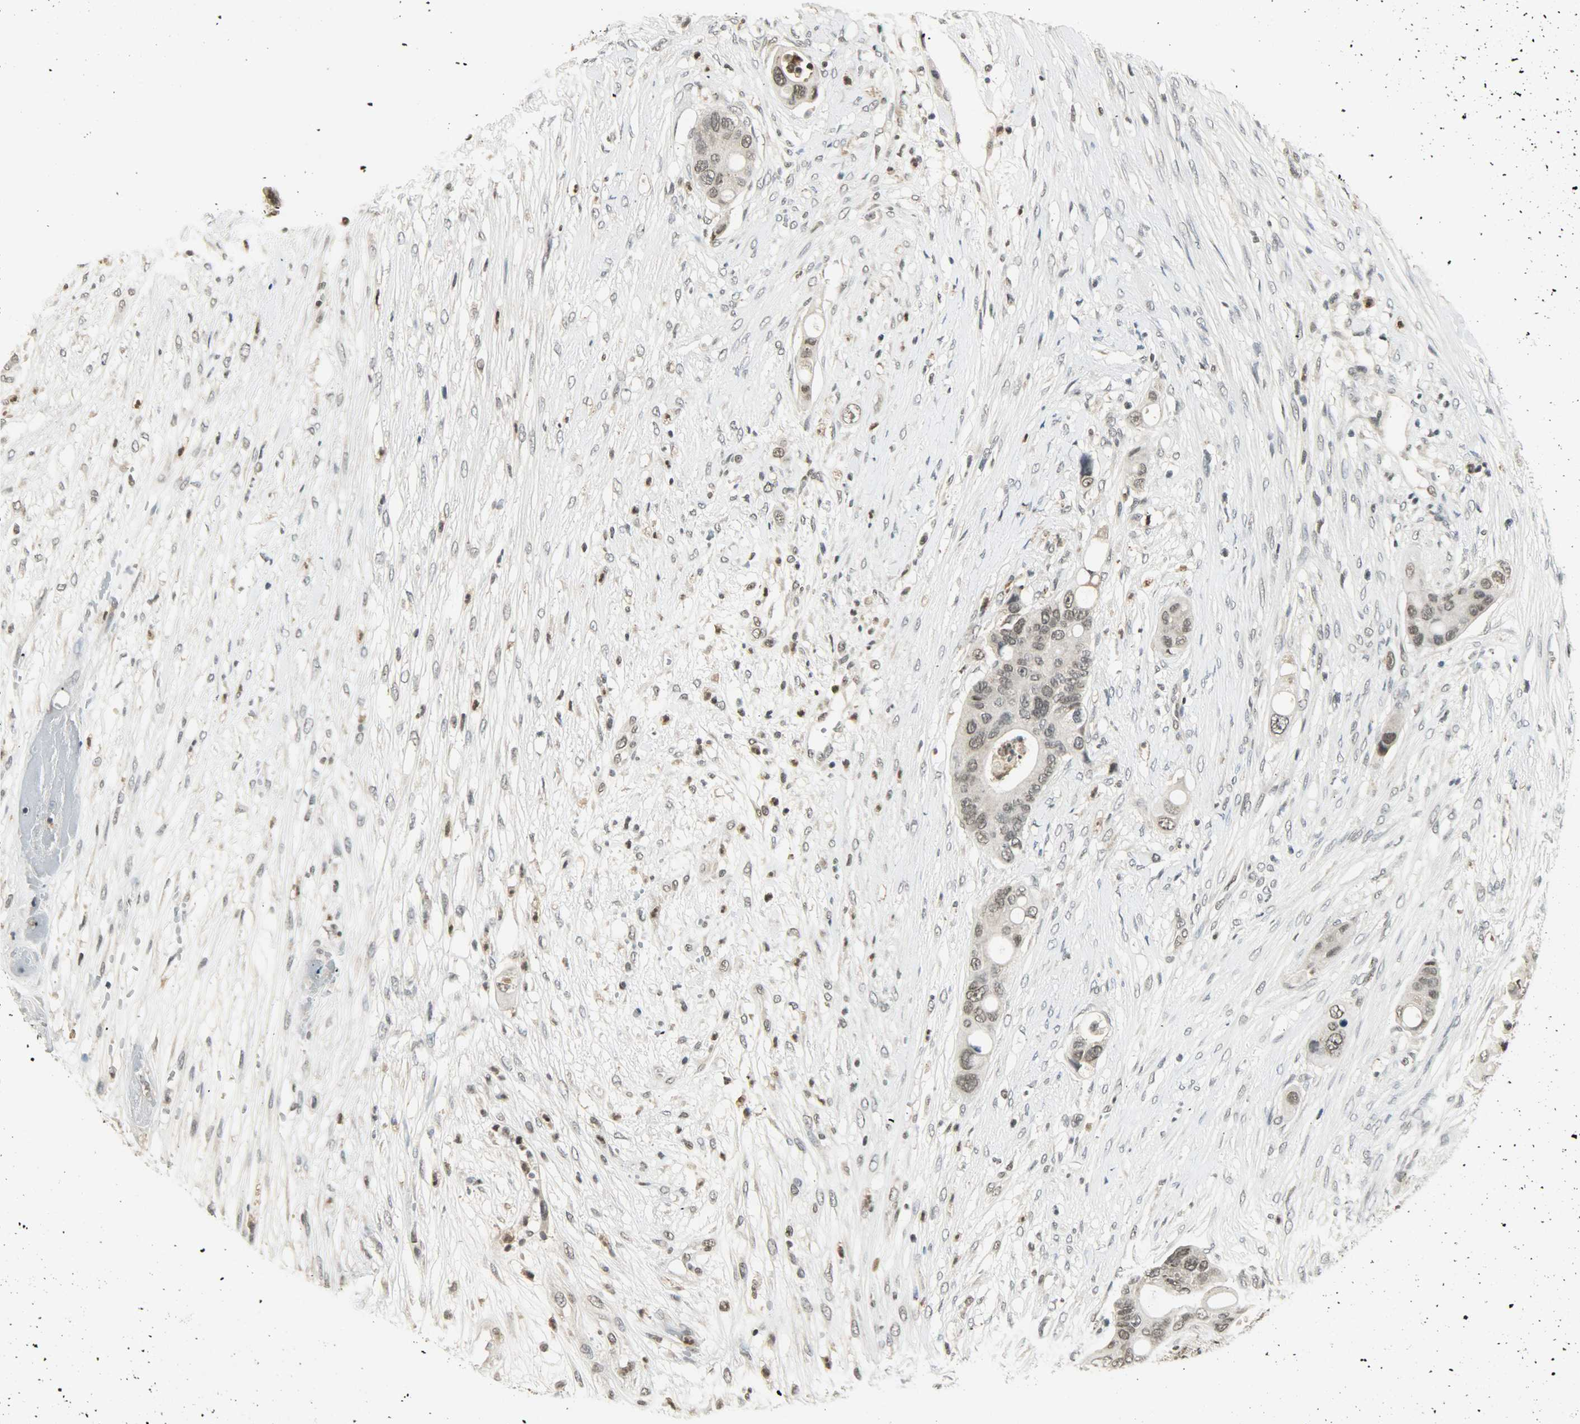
{"staining": {"intensity": "weak", "quantity": "<25%", "location": "nuclear"}, "tissue": "colorectal cancer", "cell_type": "Tumor cells", "image_type": "cancer", "snomed": [{"axis": "morphology", "description": "Adenocarcinoma, NOS"}, {"axis": "topography", "description": "Colon"}], "caption": "Immunohistochemistry (IHC) photomicrograph of neoplastic tissue: adenocarcinoma (colorectal) stained with DAB demonstrates no significant protein expression in tumor cells. (DAB immunohistochemistry (IHC), high magnification).", "gene": "SMARCA5", "patient": {"sex": "female", "age": 57}}